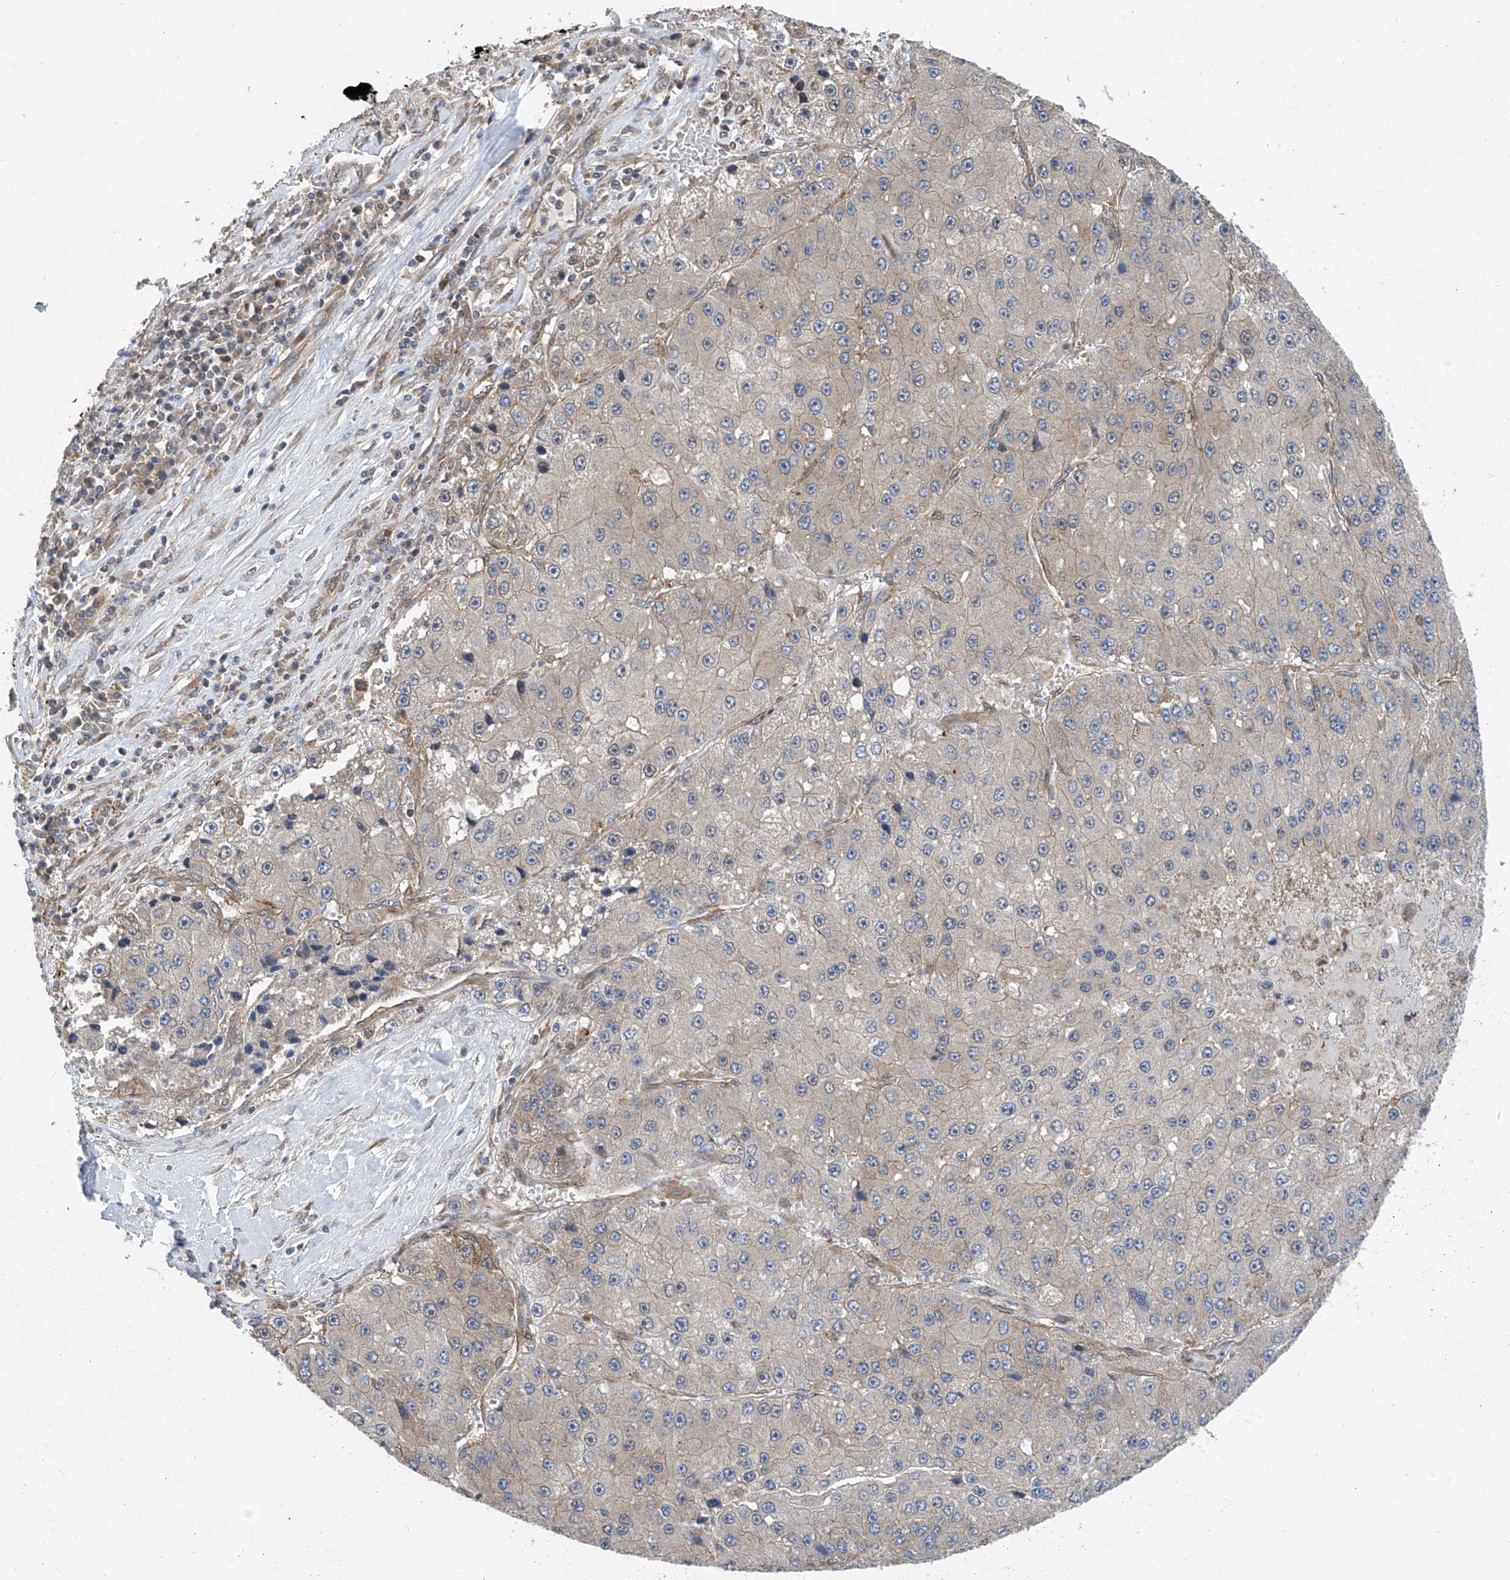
{"staining": {"intensity": "negative", "quantity": "none", "location": "none"}, "tissue": "liver cancer", "cell_type": "Tumor cells", "image_type": "cancer", "snomed": [{"axis": "morphology", "description": "Carcinoma, Hepatocellular, NOS"}, {"axis": "topography", "description": "Liver"}], "caption": "An immunohistochemistry micrograph of liver cancer is shown. There is no staining in tumor cells of liver cancer. The staining is performed using DAB (3,3'-diaminobenzidine) brown chromogen with nuclei counter-stained in using hematoxylin.", "gene": "CHPF", "patient": {"sex": "female", "age": 73}}